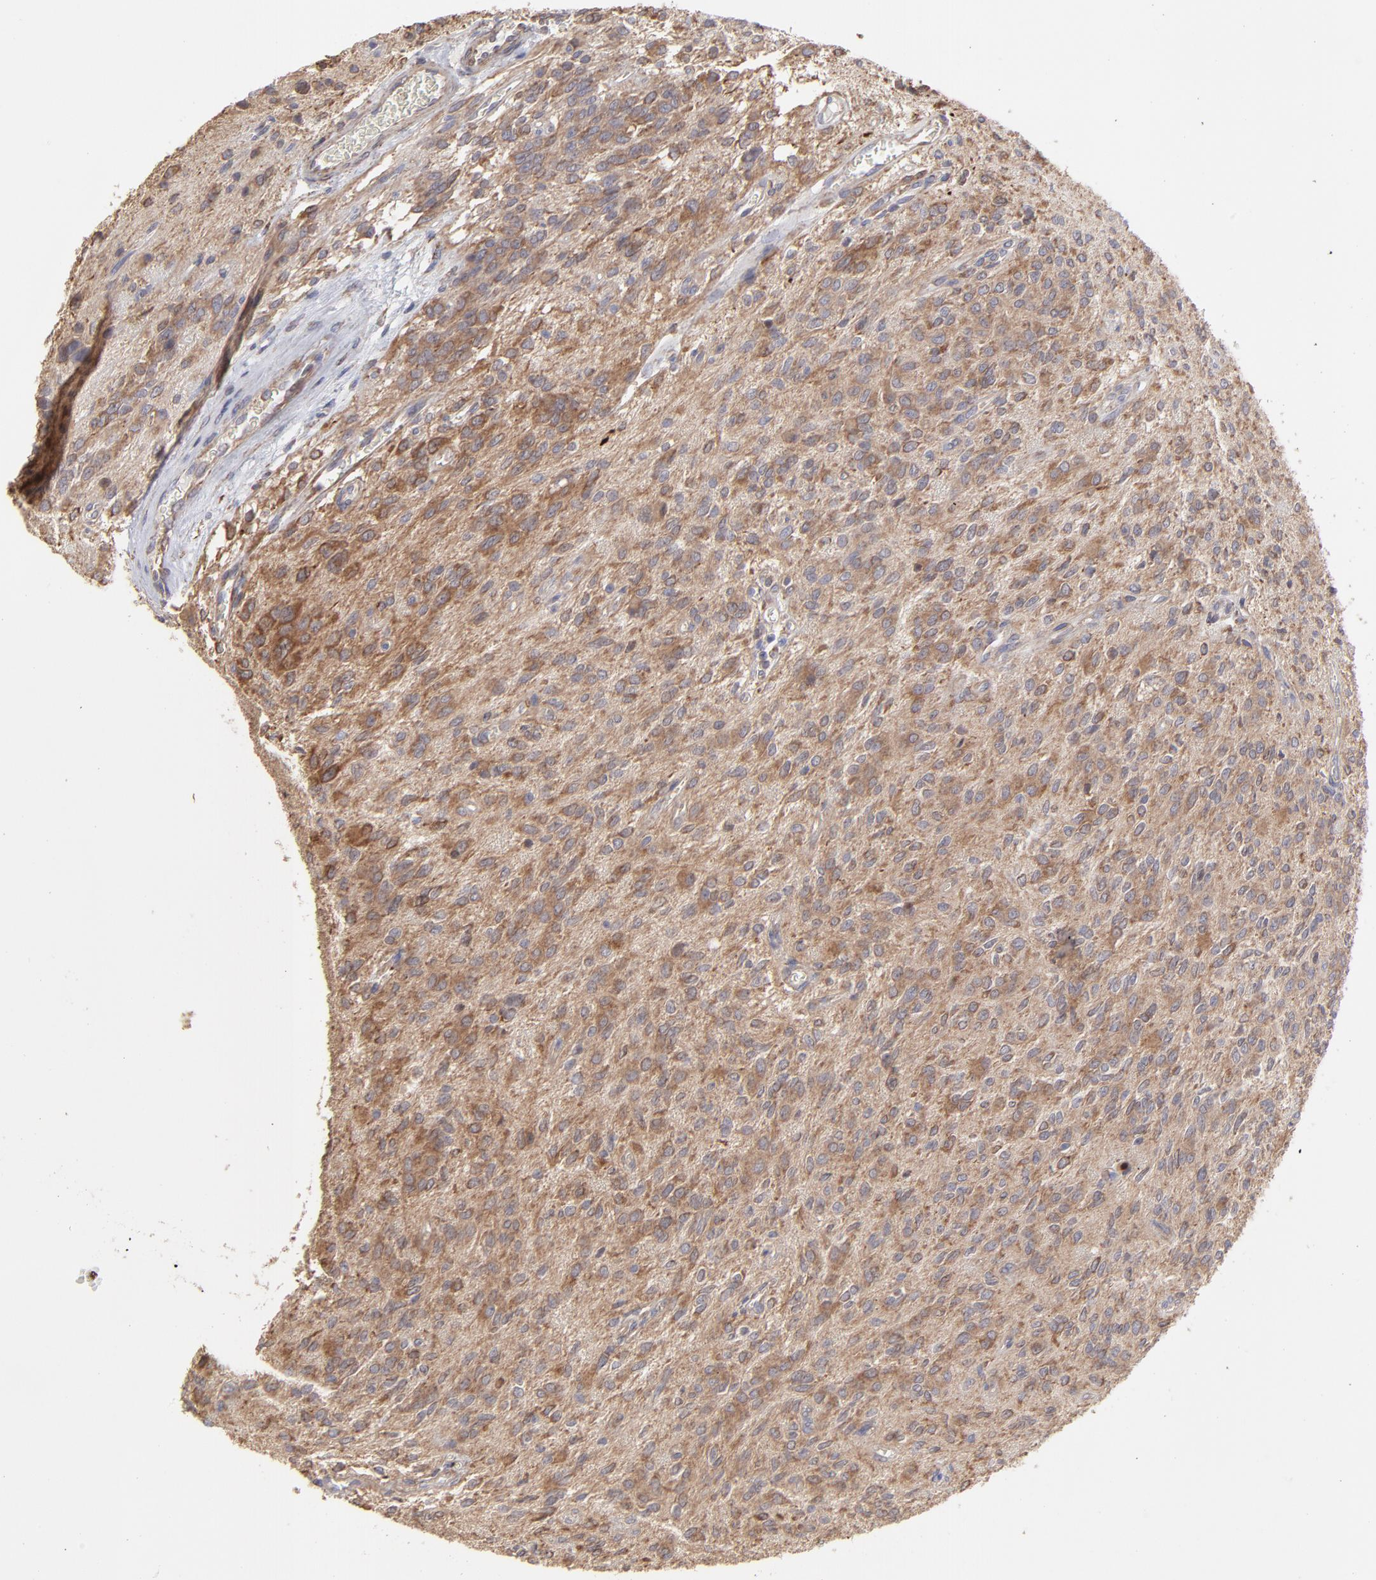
{"staining": {"intensity": "moderate", "quantity": ">75%", "location": "cytoplasmic/membranous"}, "tissue": "glioma", "cell_type": "Tumor cells", "image_type": "cancer", "snomed": [{"axis": "morphology", "description": "Glioma, malignant, Low grade"}, {"axis": "topography", "description": "Brain"}], "caption": "Glioma tissue demonstrates moderate cytoplasmic/membranous expression in approximately >75% of tumor cells", "gene": "PFKM", "patient": {"sex": "female", "age": 15}}